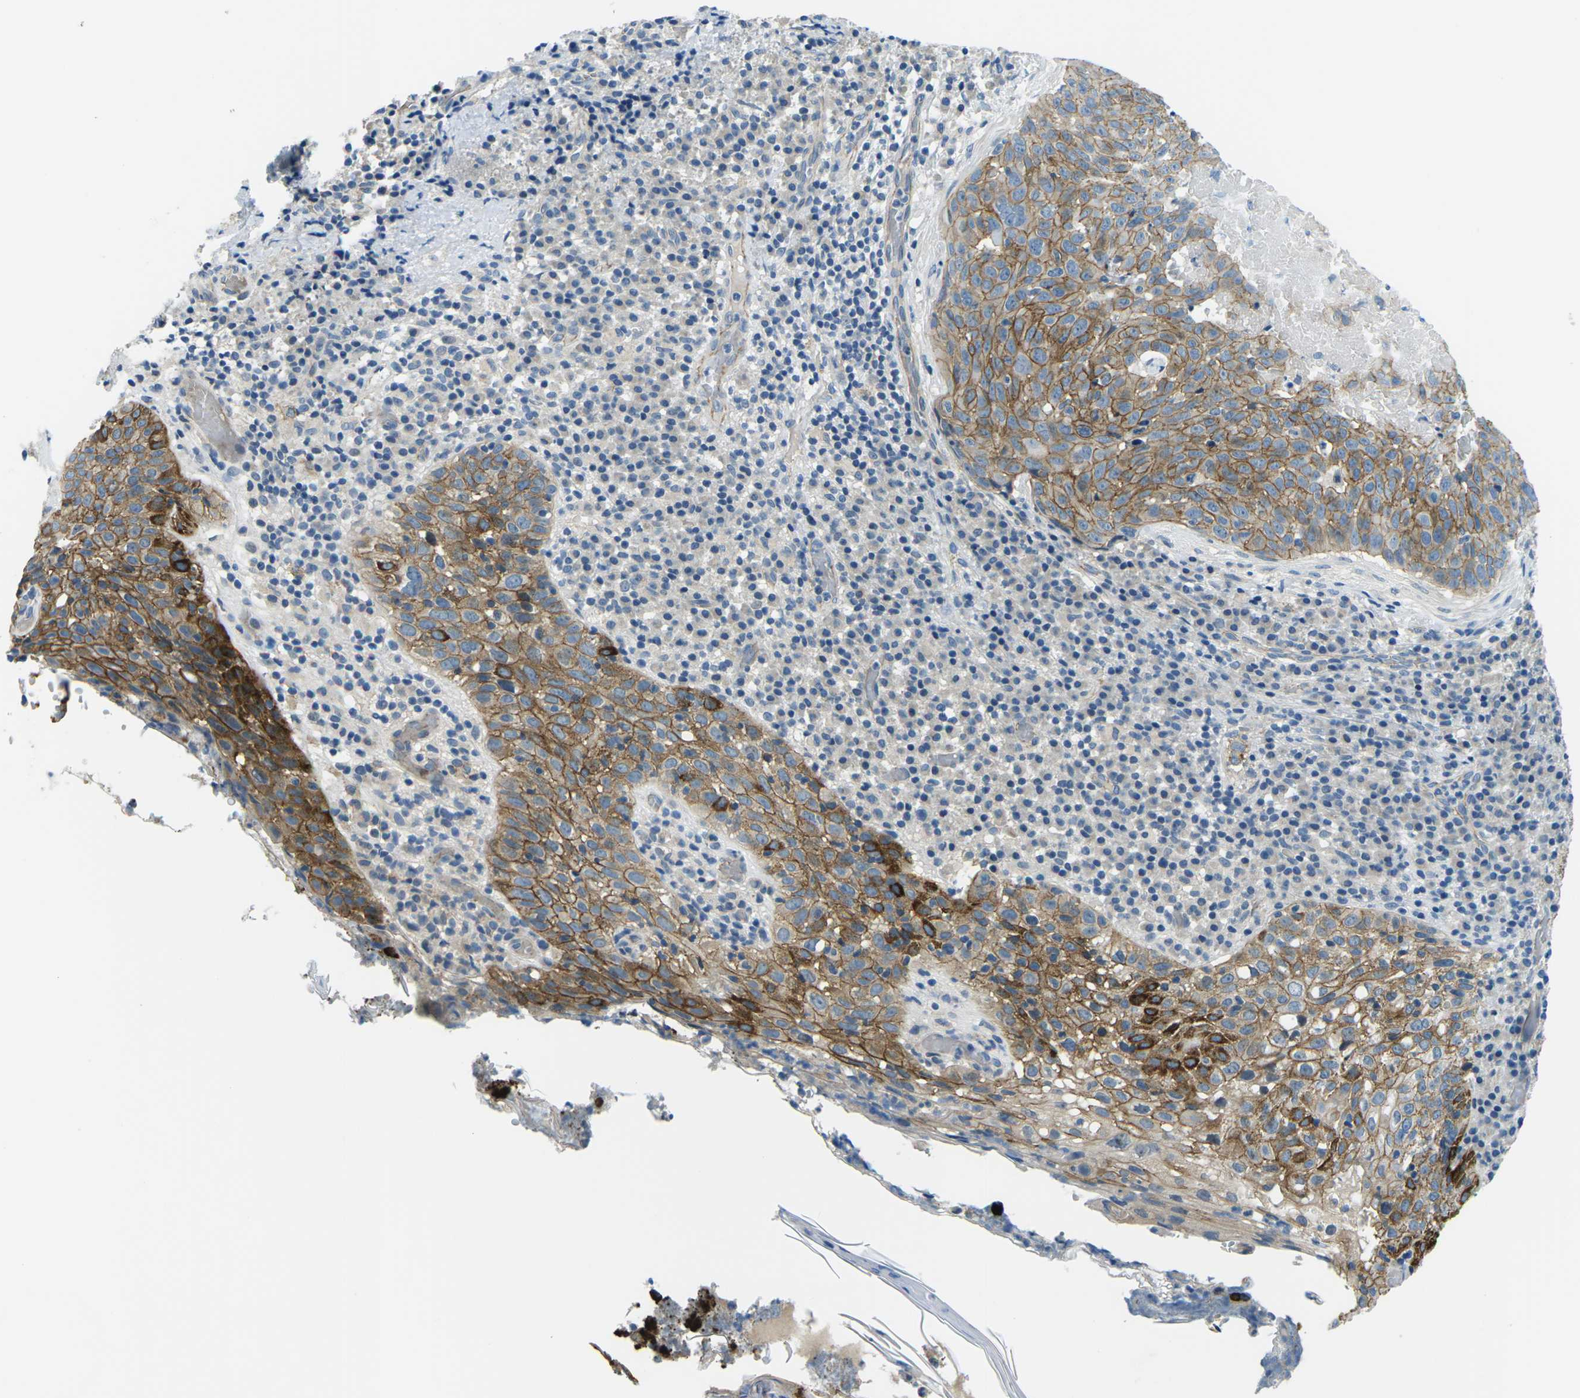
{"staining": {"intensity": "strong", "quantity": ">75%", "location": "cytoplasmic/membranous"}, "tissue": "skin cancer", "cell_type": "Tumor cells", "image_type": "cancer", "snomed": [{"axis": "morphology", "description": "Squamous cell carcinoma in situ, NOS"}, {"axis": "morphology", "description": "Squamous cell carcinoma, NOS"}, {"axis": "topography", "description": "Skin"}], "caption": "Strong cytoplasmic/membranous staining is identified in about >75% of tumor cells in squamous cell carcinoma (skin).", "gene": "CTNND1", "patient": {"sex": "male", "age": 93}}